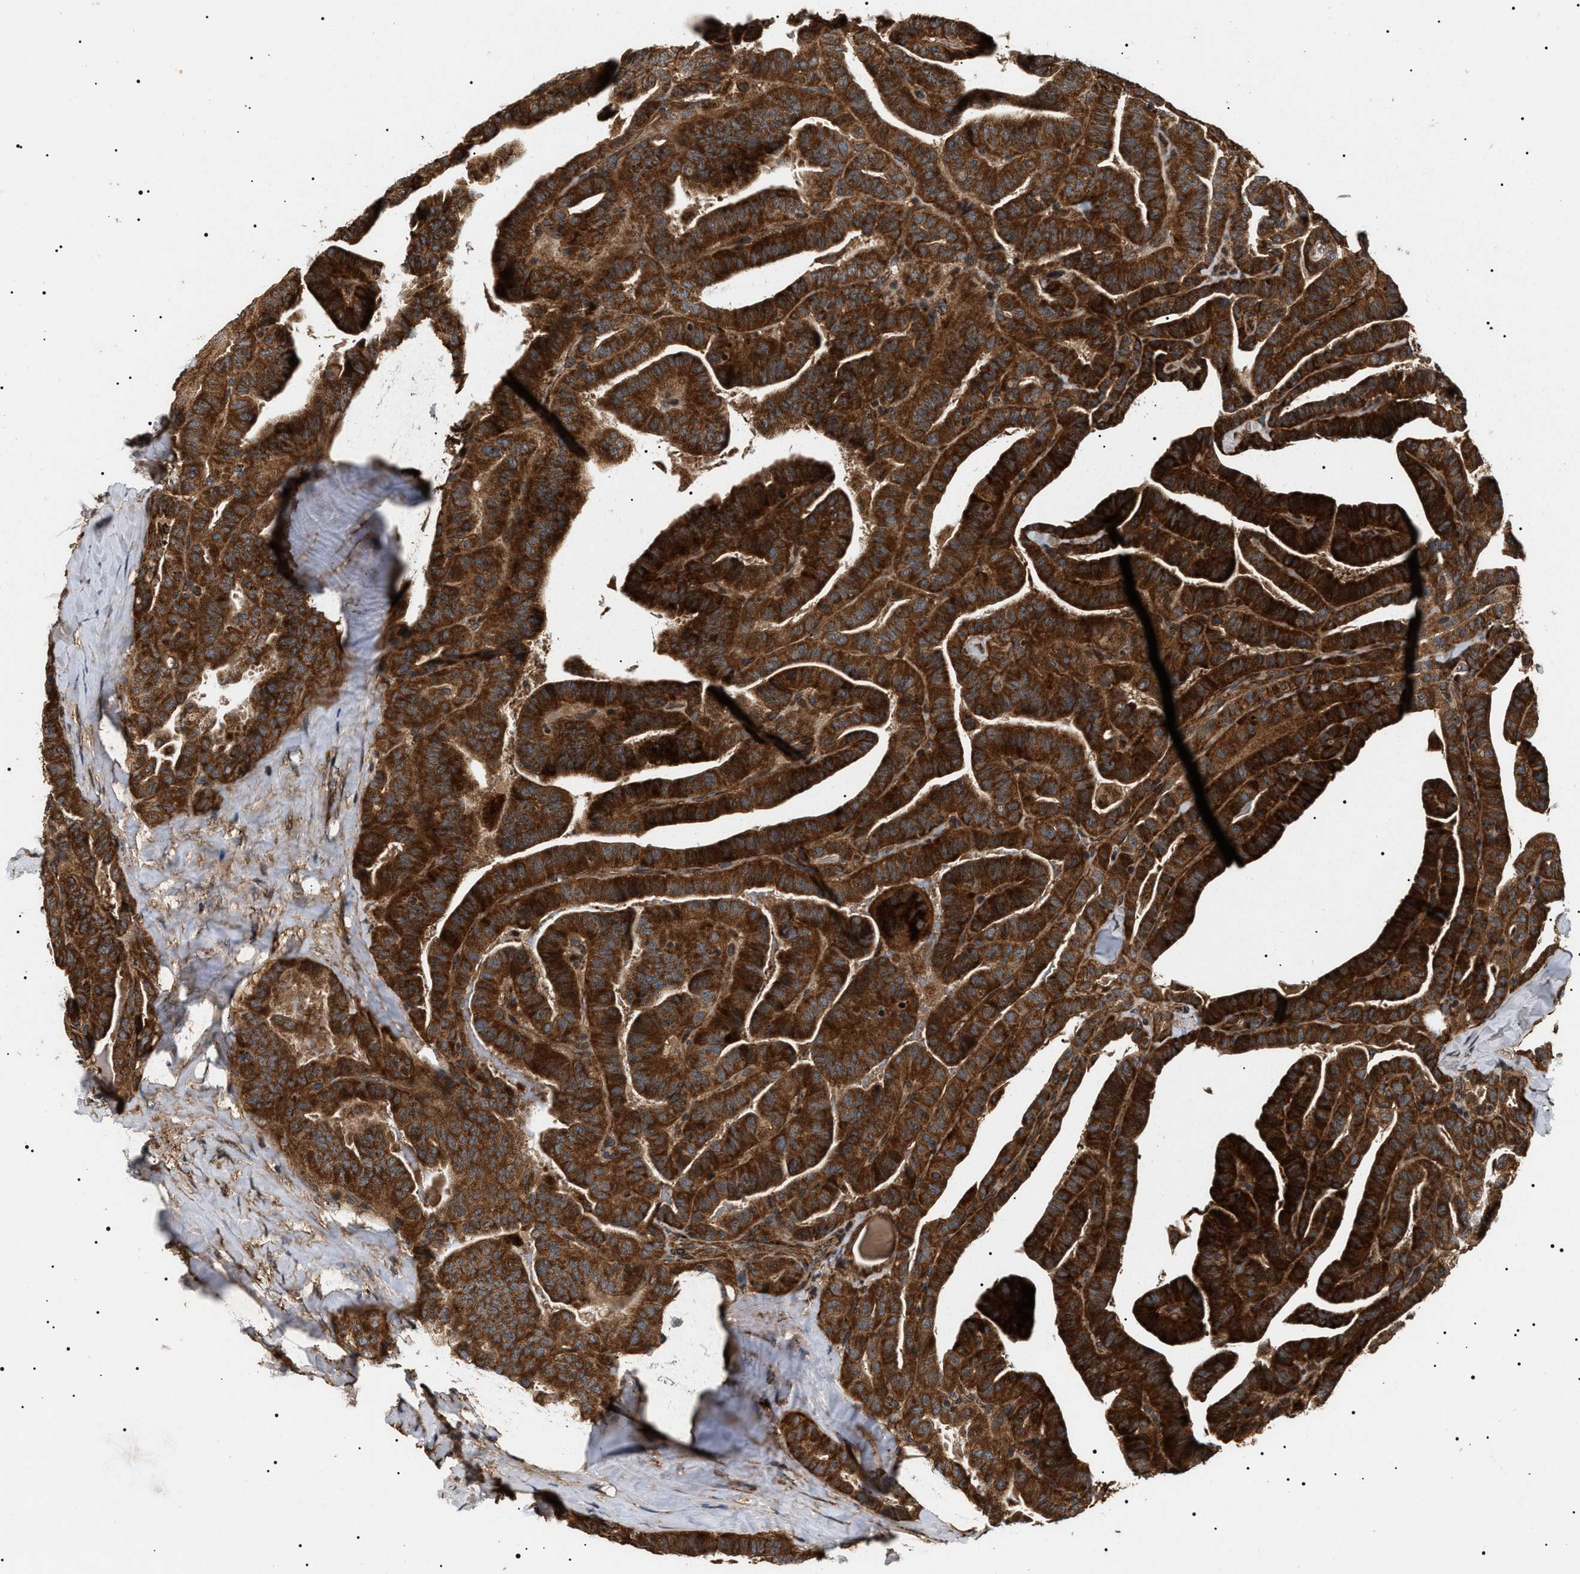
{"staining": {"intensity": "strong", "quantity": ">75%", "location": "cytoplasmic/membranous"}, "tissue": "thyroid cancer", "cell_type": "Tumor cells", "image_type": "cancer", "snomed": [{"axis": "morphology", "description": "Papillary adenocarcinoma, NOS"}, {"axis": "topography", "description": "Thyroid gland"}], "caption": "This is a micrograph of immunohistochemistry staining of thyroid papillary adenocarcinoma, which shows strong expression in the cytoplasmic/membranous of tumor cells.", "gene": "ZBTB26", "patient": {"sex": "male", "age": 77}}